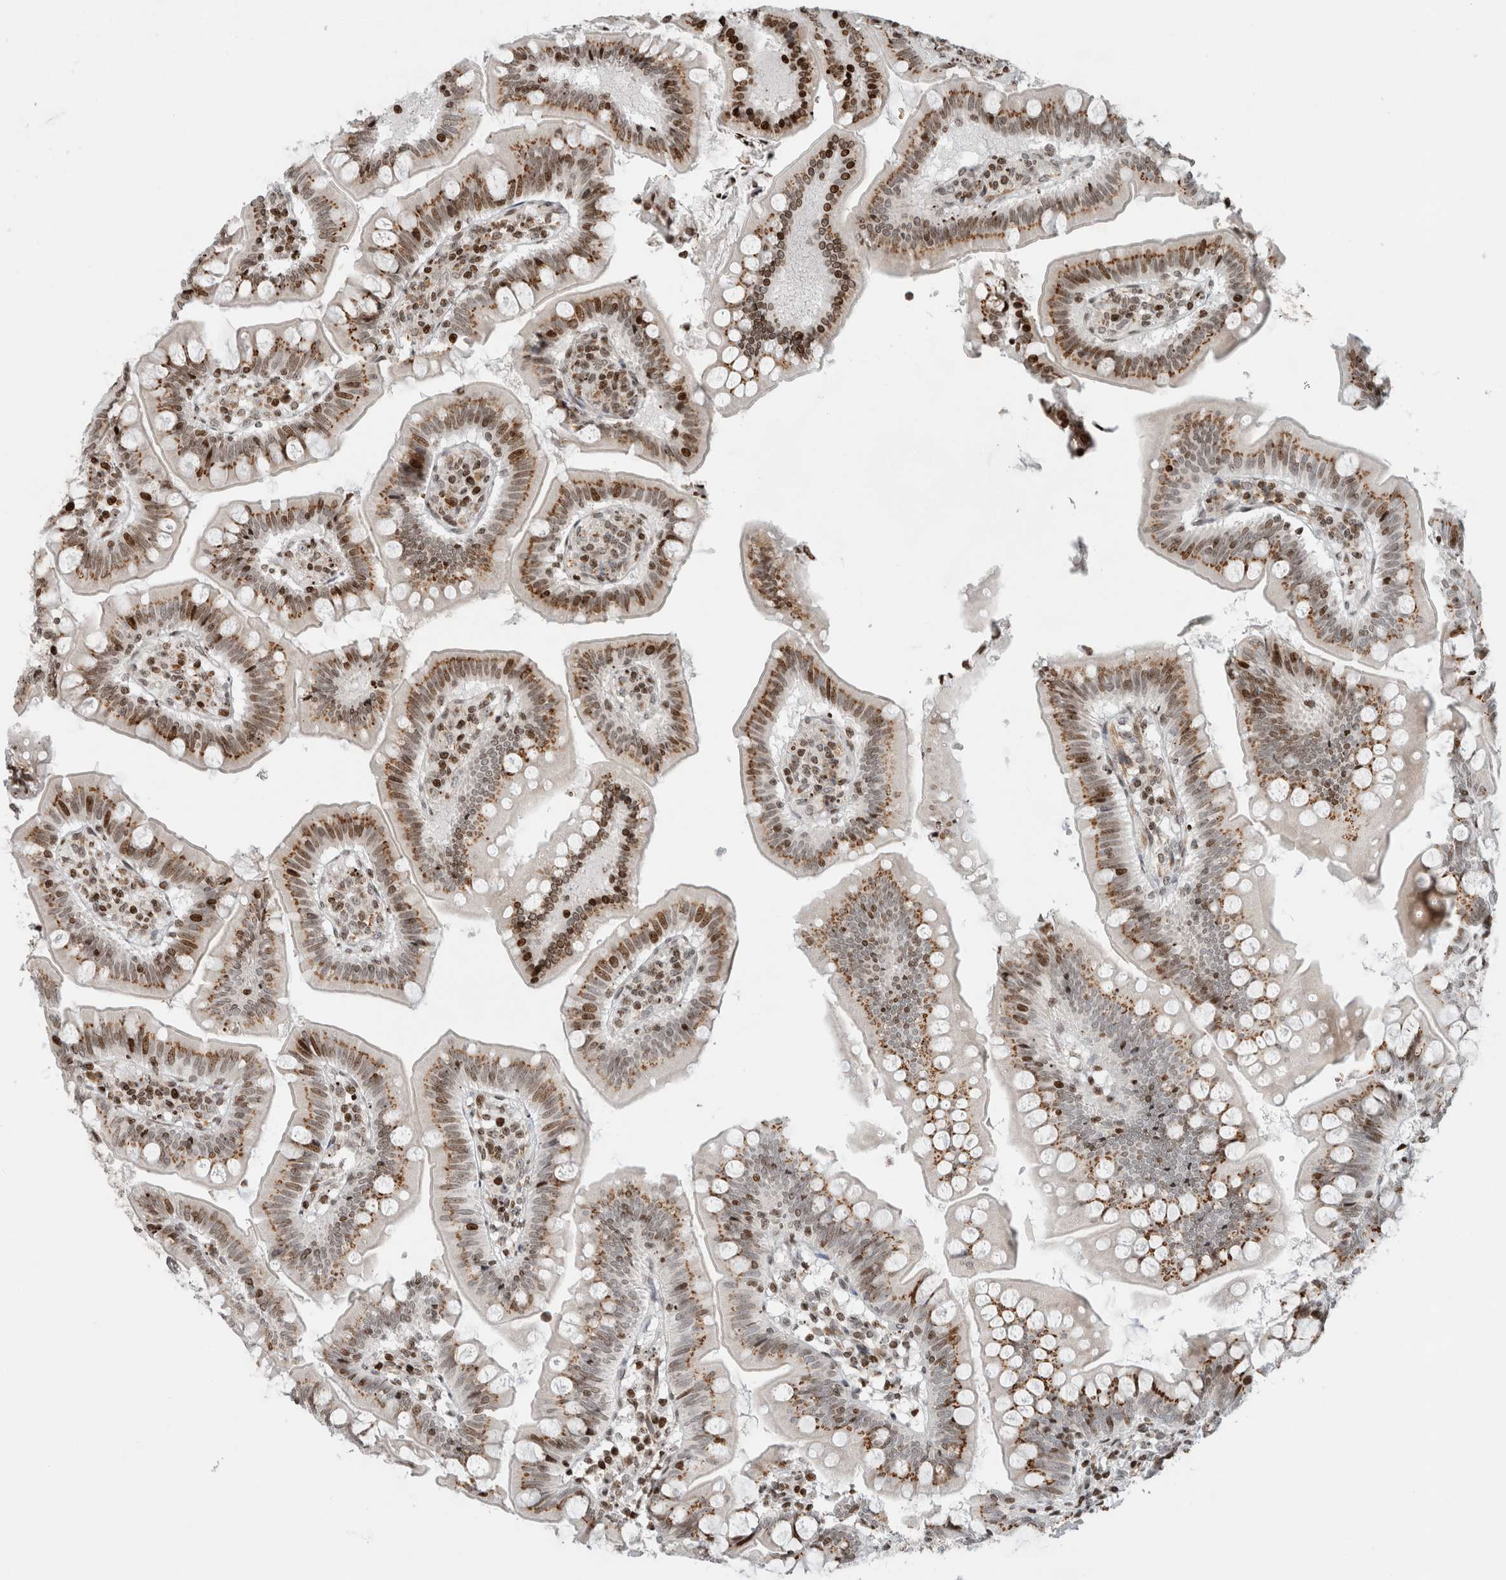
{"staining": {"intensity": "moderate", "quantity": ">75%", "location": "cytoplasmic/membranous,nuclear"}, "tissue": "small intestine", "cell_type": "Glandular cells", "image_type": "normal", "snomed": [{"axis": "morphology", "description": "Normal tissue, NOS"}, {"axis": "topography", "description": "Small intestine"}], "caption": "The photomicrograph reveals a brown stain indicating the presence of a protein in the cytoplasmic/membranous,nuclear of glandular cells in small intestine. (brown staining indicates protein expression, while blue staining denotes nuclei).", "gene": "GINS4", "patient": {"sex": "male", "age": 7}}